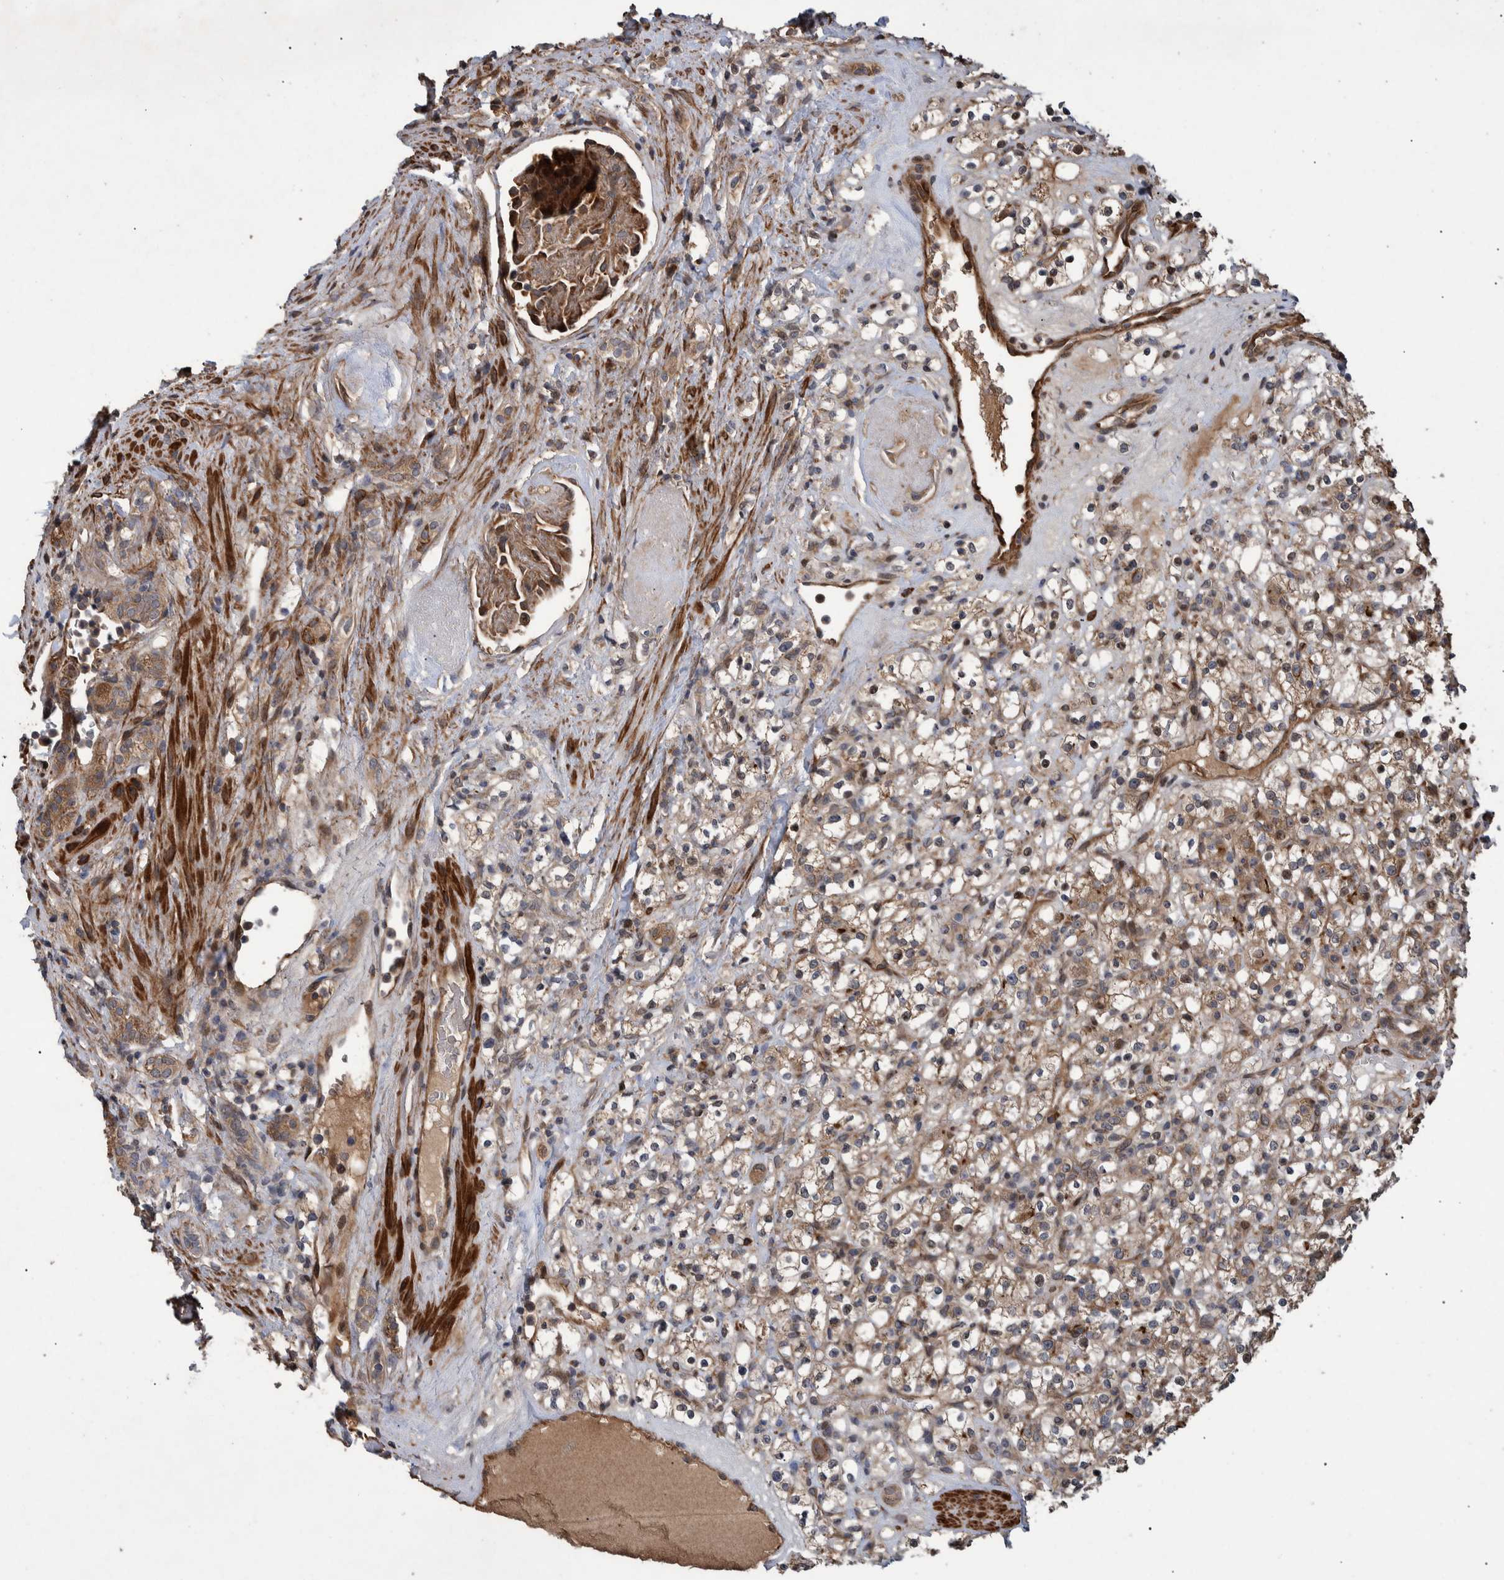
{"staining": {"intensity": "weak", "quantity": "25%-75%", "location": "cytoplasmic/membranous"}, "tissue": "renal cancer", "cell_type": "Tumor cells", "image_type": "cancer", "snomed": [{"axis": "morphology", "description": "Normal tissue, NOS"}, {"axis": "morphology", "description": "Adenocarcinoma, NOS"}, {"axis": "topography", "description": "Kidney"}], "caption": "Immunohistochemical staining of adenocarcinoma (renal) reveals low levels of weak cytoplasmic/membranous protein staining in approximately 25%-75% of tumor cells. (IHC, brightfield microscopy, high magnification).", "gene": "B3GNTL1", "patient": {"sex": "female", "age": 72}}